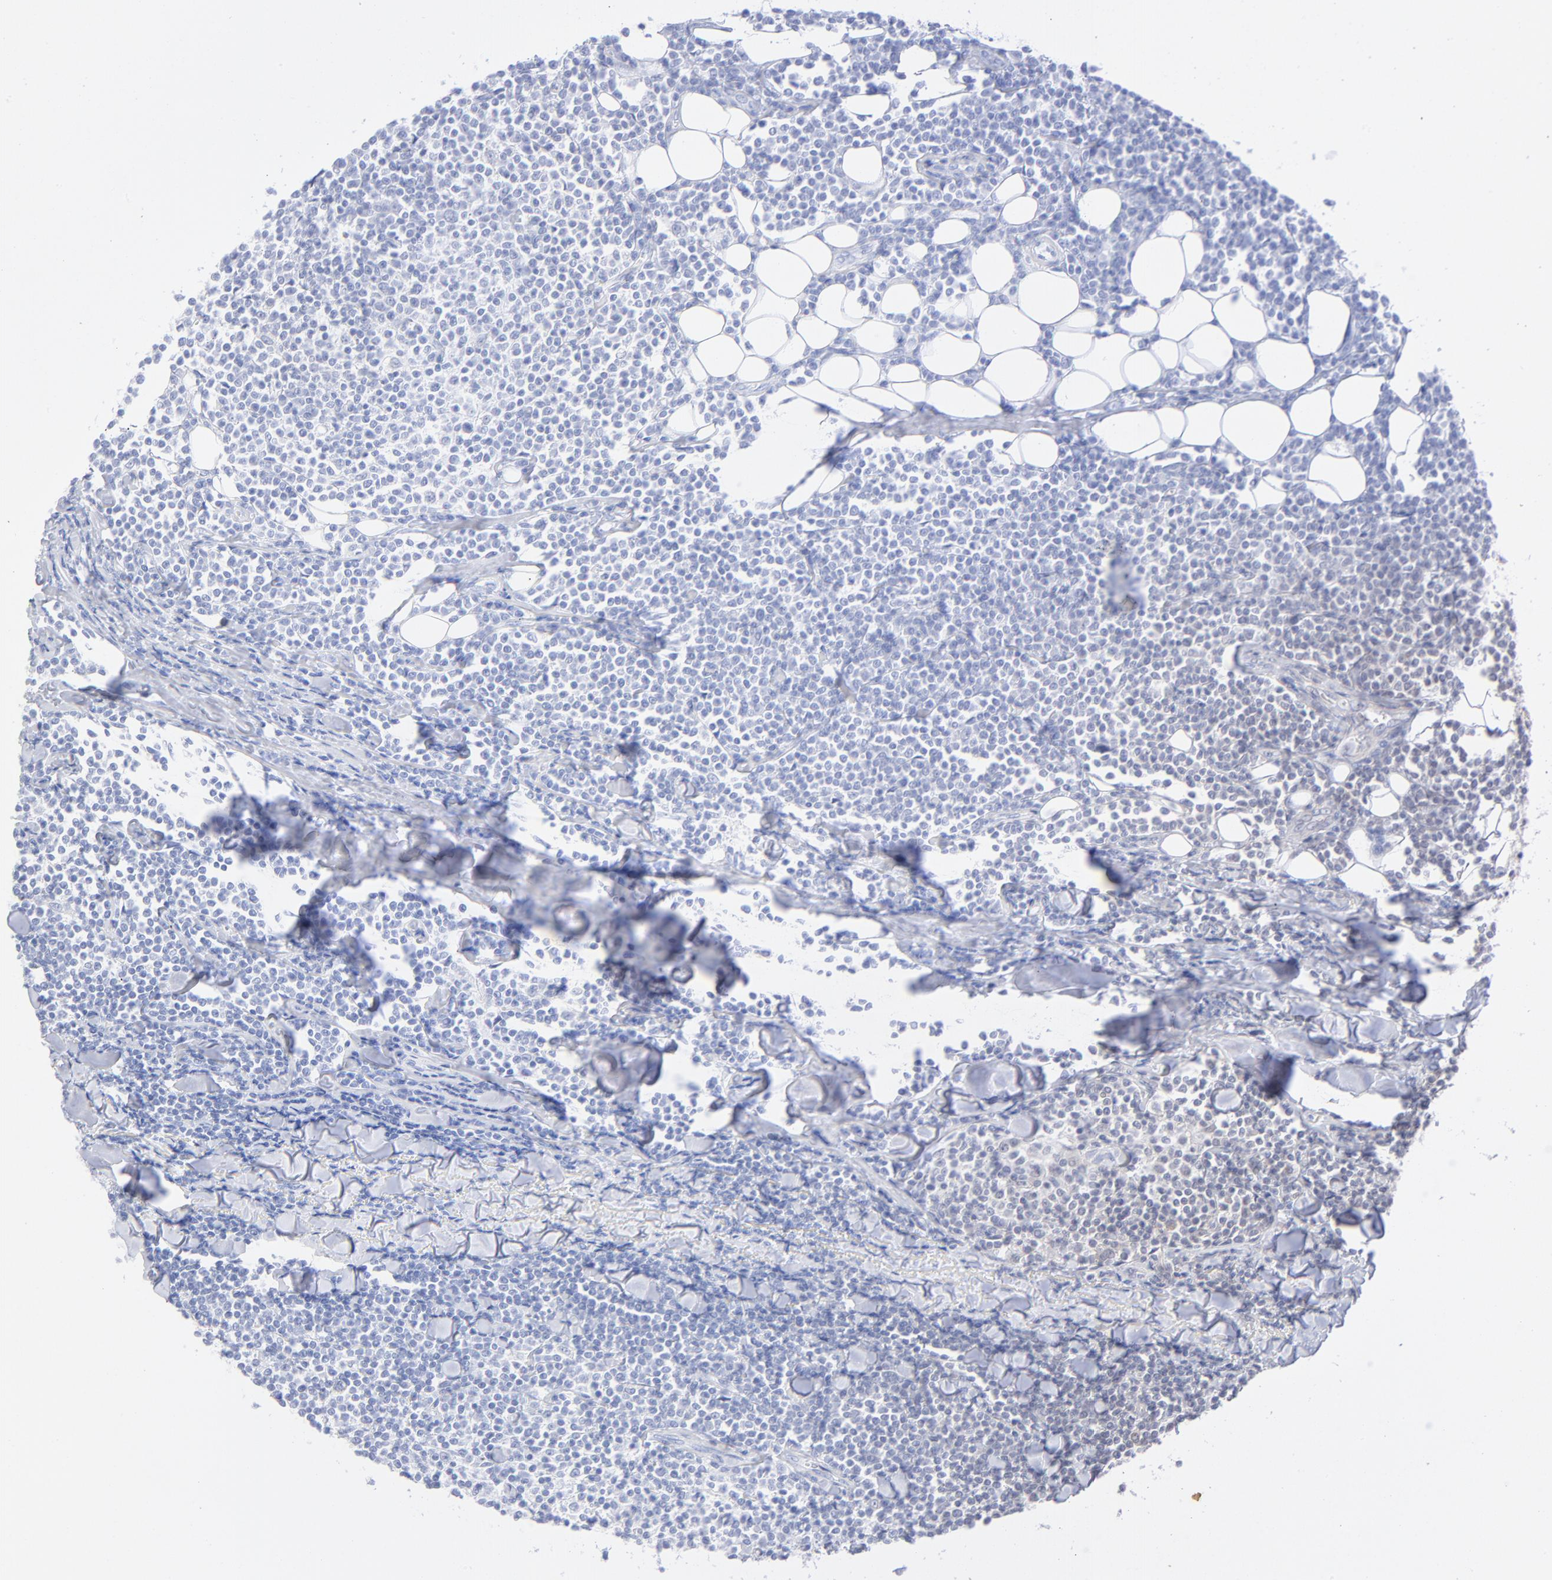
{"staining": {"intensity": "negative", "quantity": "none", "location": "none"}, "tissue": "lymphoma", "cell_type": "Tumor cells", "image_type": "cancer", "snomed": [{"axis": "morphology", "description": "Malignant lymphoma, non-Hodgkin's type, Low grade"}, {"axis": "topography", "description": "Soft tissue"}], "caption": "A high-resolution micrograph shows immunohistochemistry staining of low-grade malignant lymphoma, non-Hodgkin's type, which displays no significant positivity in tumor cells. The staining was performed using DAB (3,3'-diaminobenzidine) to visualize the protein expression in brown, while the nuclei were stained in blue with hematoxylin (Magnification: 20x).", "gene": "ONECUT1", "patient": {"sex": "male", "age": 92}}